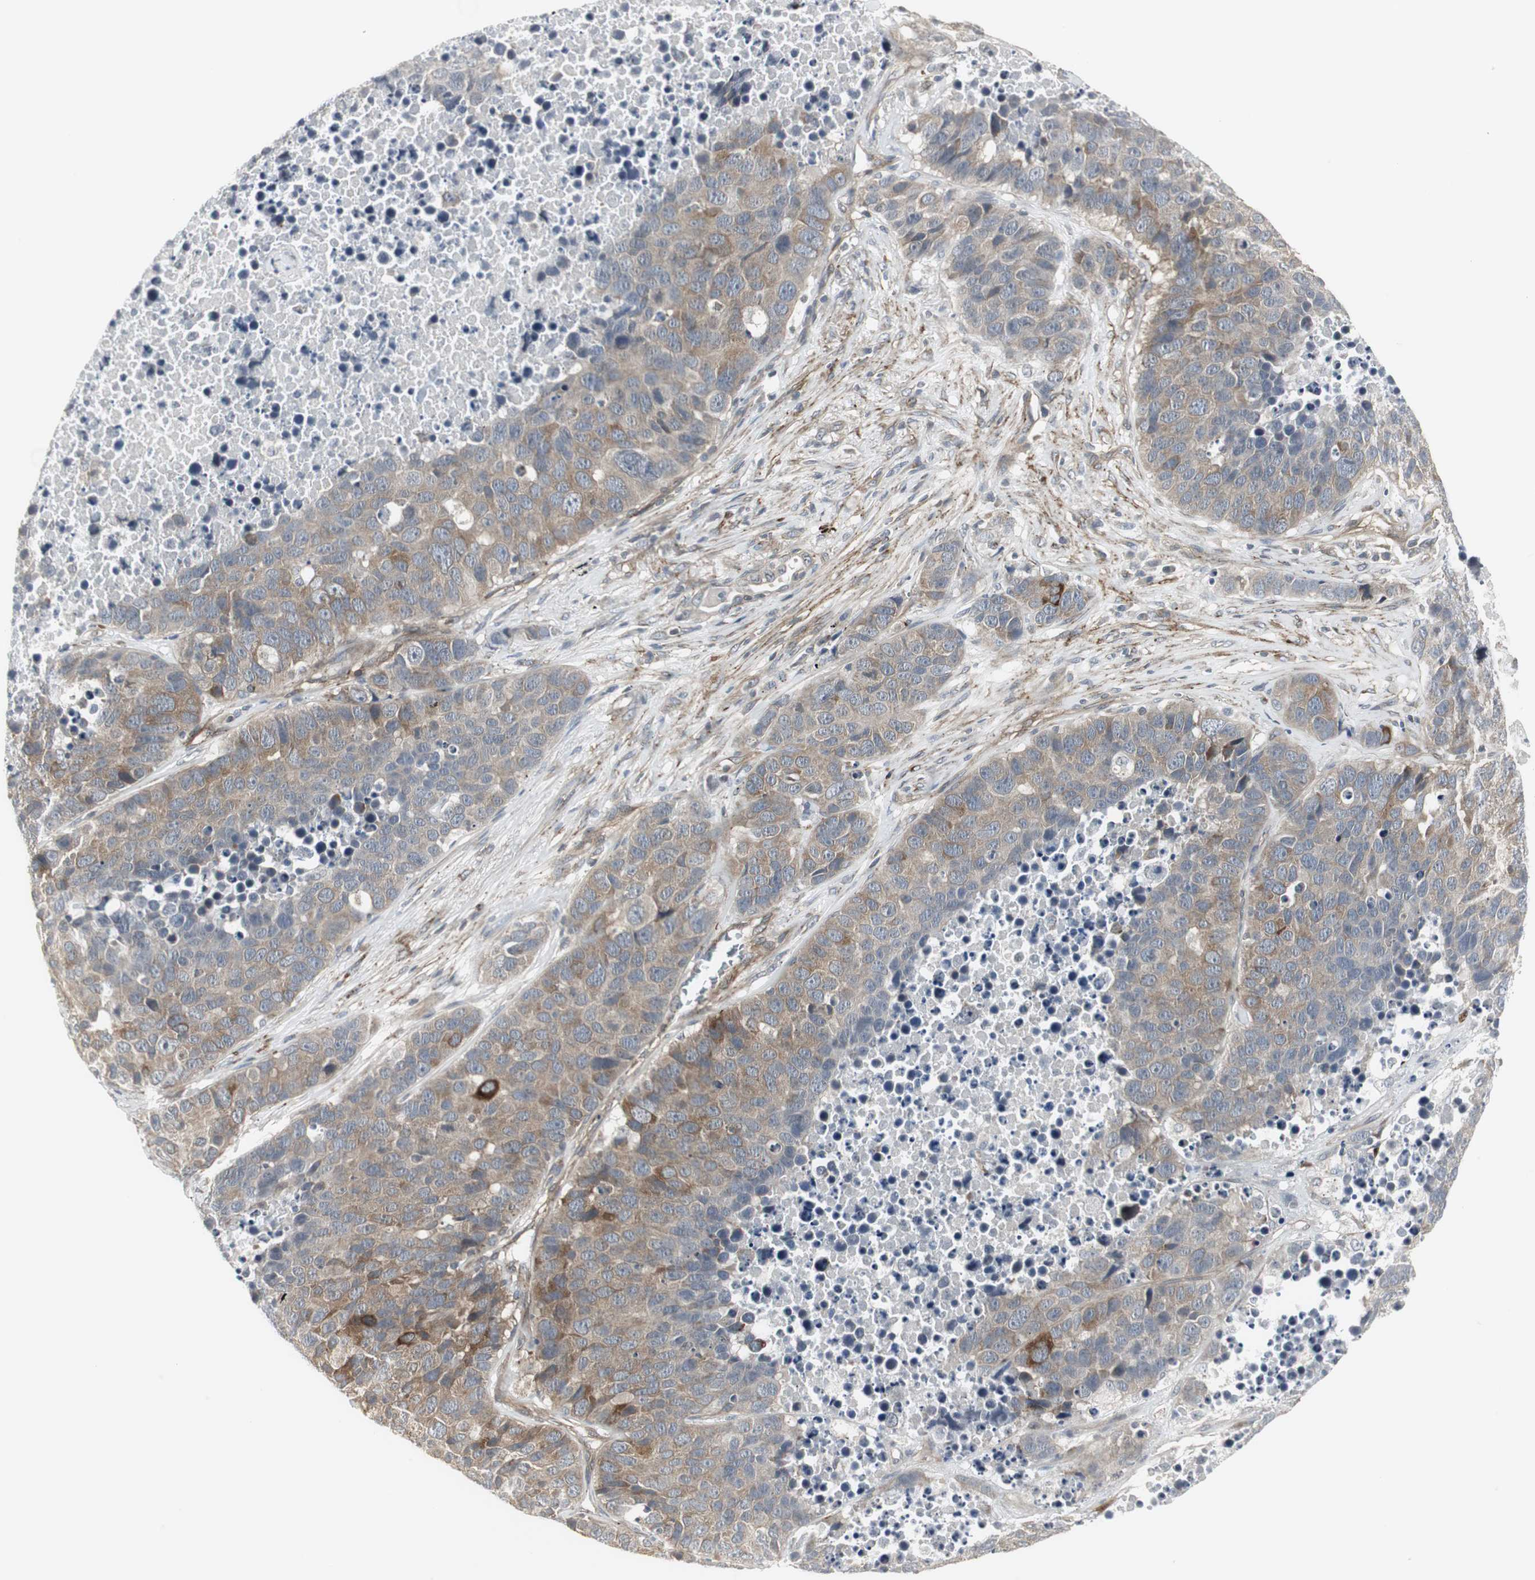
{"staining": {"intensity": "weak", "quantity": "25%-75%", "location": "cytoplasmic/membranous"}, "tissue": "carcinoid", "cell_type": "Tumor cells", "image_type": "cancer", "snomed": [{"axis": "morphology", "description": "Carcinoid, malignant, NOS"}, {"axis": "topography", "description": "Lung"}], "caption": "Brown immunohistochemical staining in human malignant carcinoid shows weak cytoplasmic/membranous expression in about 25%-75% of tumor cells. Using DAB (brown) and hematoxylin (blue) stains, captured at high magnification using brightfield microscopy.", "gene": "SCYL3", "patient": {"sex": "male", "age": 60}}